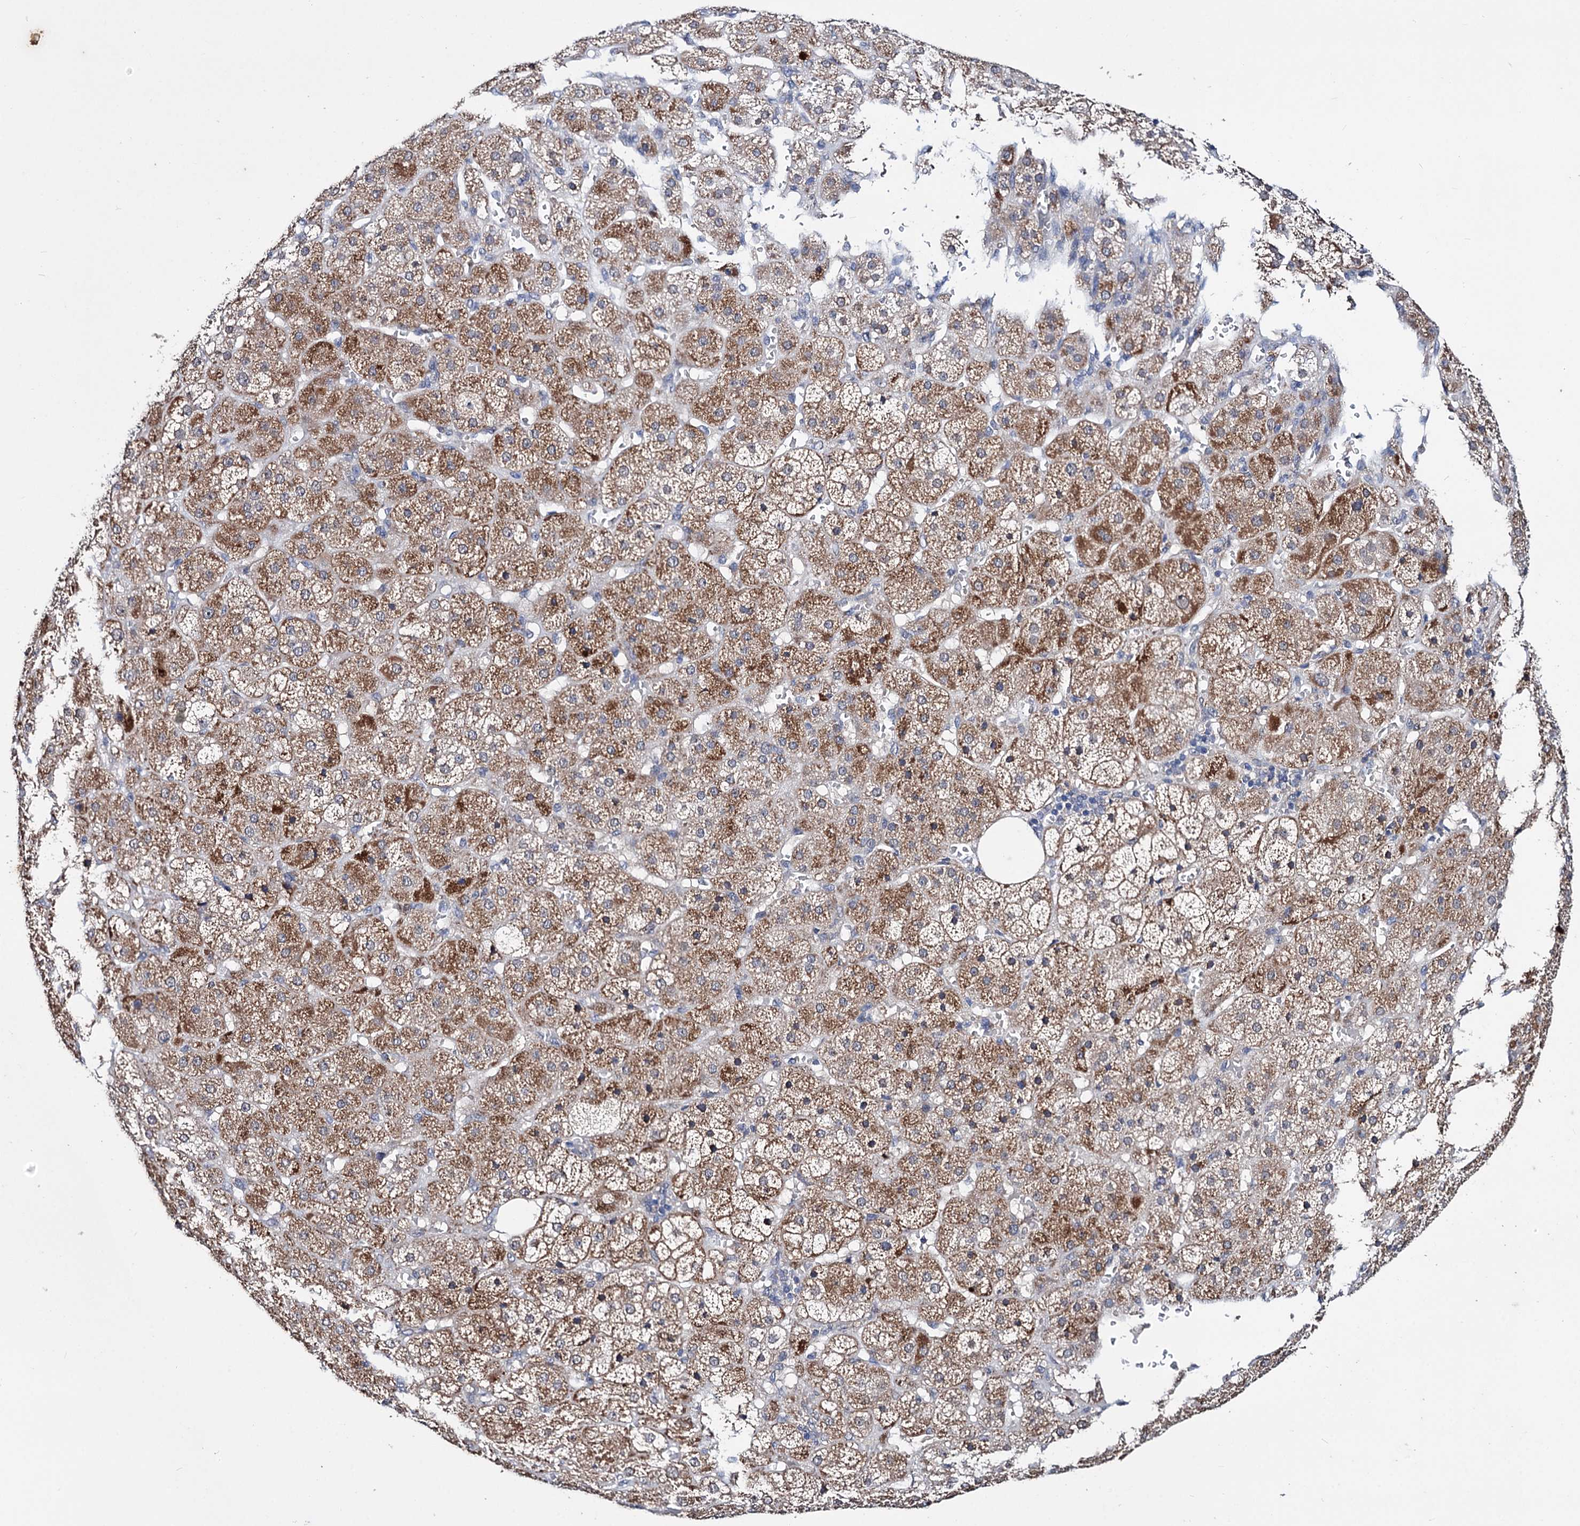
{"staining": {"intensity": "moderate", "quantity": "25%-75%", "location": "cytoplasmic/membranous"}, "tissue": "adrenal gland", "cell_type": "Glandular cells", "image_type": "normal", "snomed": [{"axis": "morphology", "description": "Normal tissue, NOS"}, {"axis": "topography", "description": "Adrenal gland"}], "caption": "This is a photomicrograph of IHC staining of unremarkable adrenal gland, which shows moderate expression in the cytoplasmic/membranous of glandular cells.", "gene": "CLPB", "patient": {"sex": "female", "age": 57}}